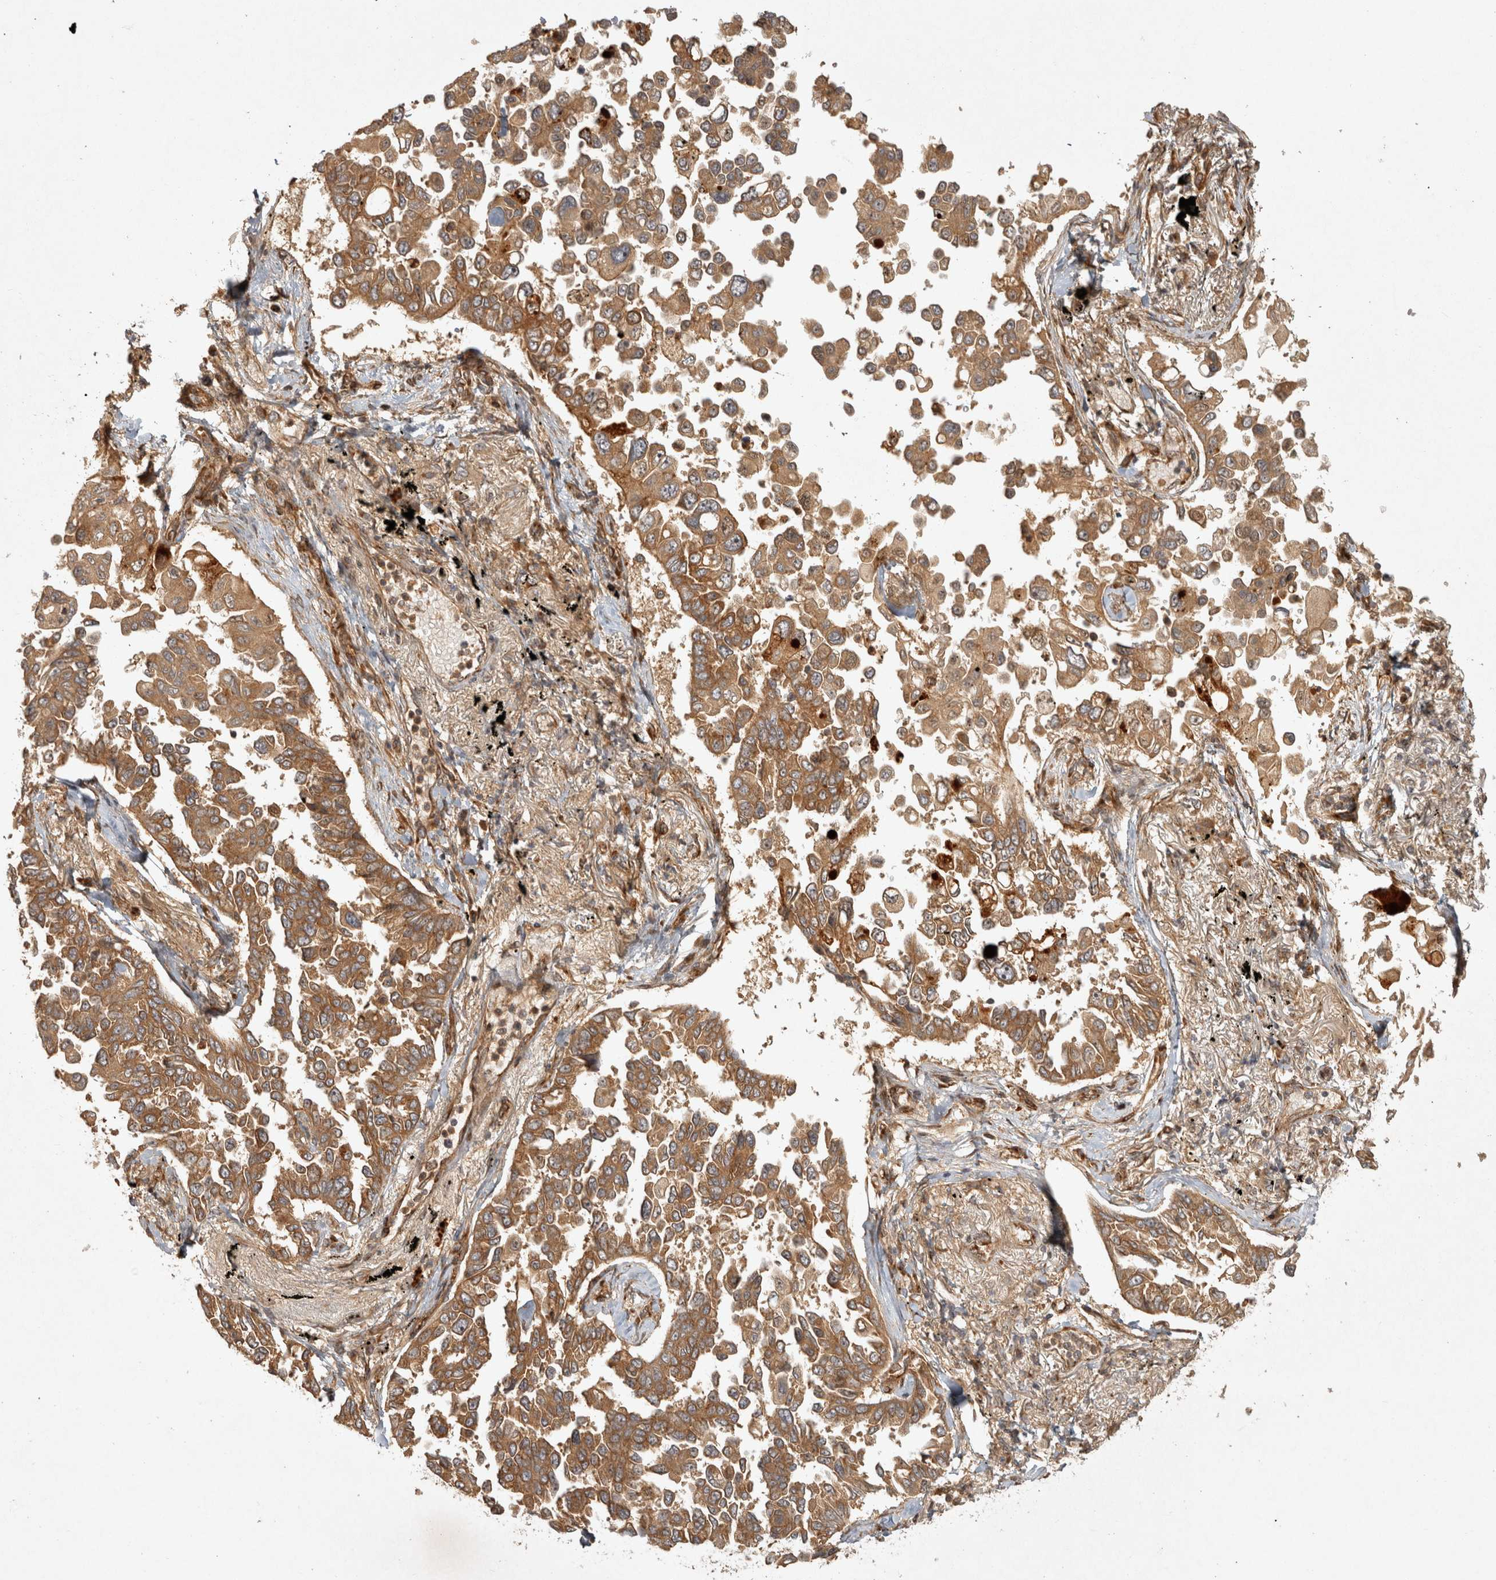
{"staining": {"intensity": "moderate", "quantity": ">75%", "location": "cytoplasmic/membranous"}, "tissue": "lung cancer", "cell_type": "Tumor cells", "image_type": "cancer", "snomed": [{"axis": "morphology", "description": "Adenocarcinoma, NOS"}, {"axis": "topography", "description": "Lung"}], "caption": "Immunohistochemistry photomicrograph of lung cancer stained for a protein (brown), which shows medium levels of moderate cytoplasmic/membranous expression in approximately >75% of tumor cells.", "gene": "CAMSAP2", "patient": {"sex": "female", "age": 67}}